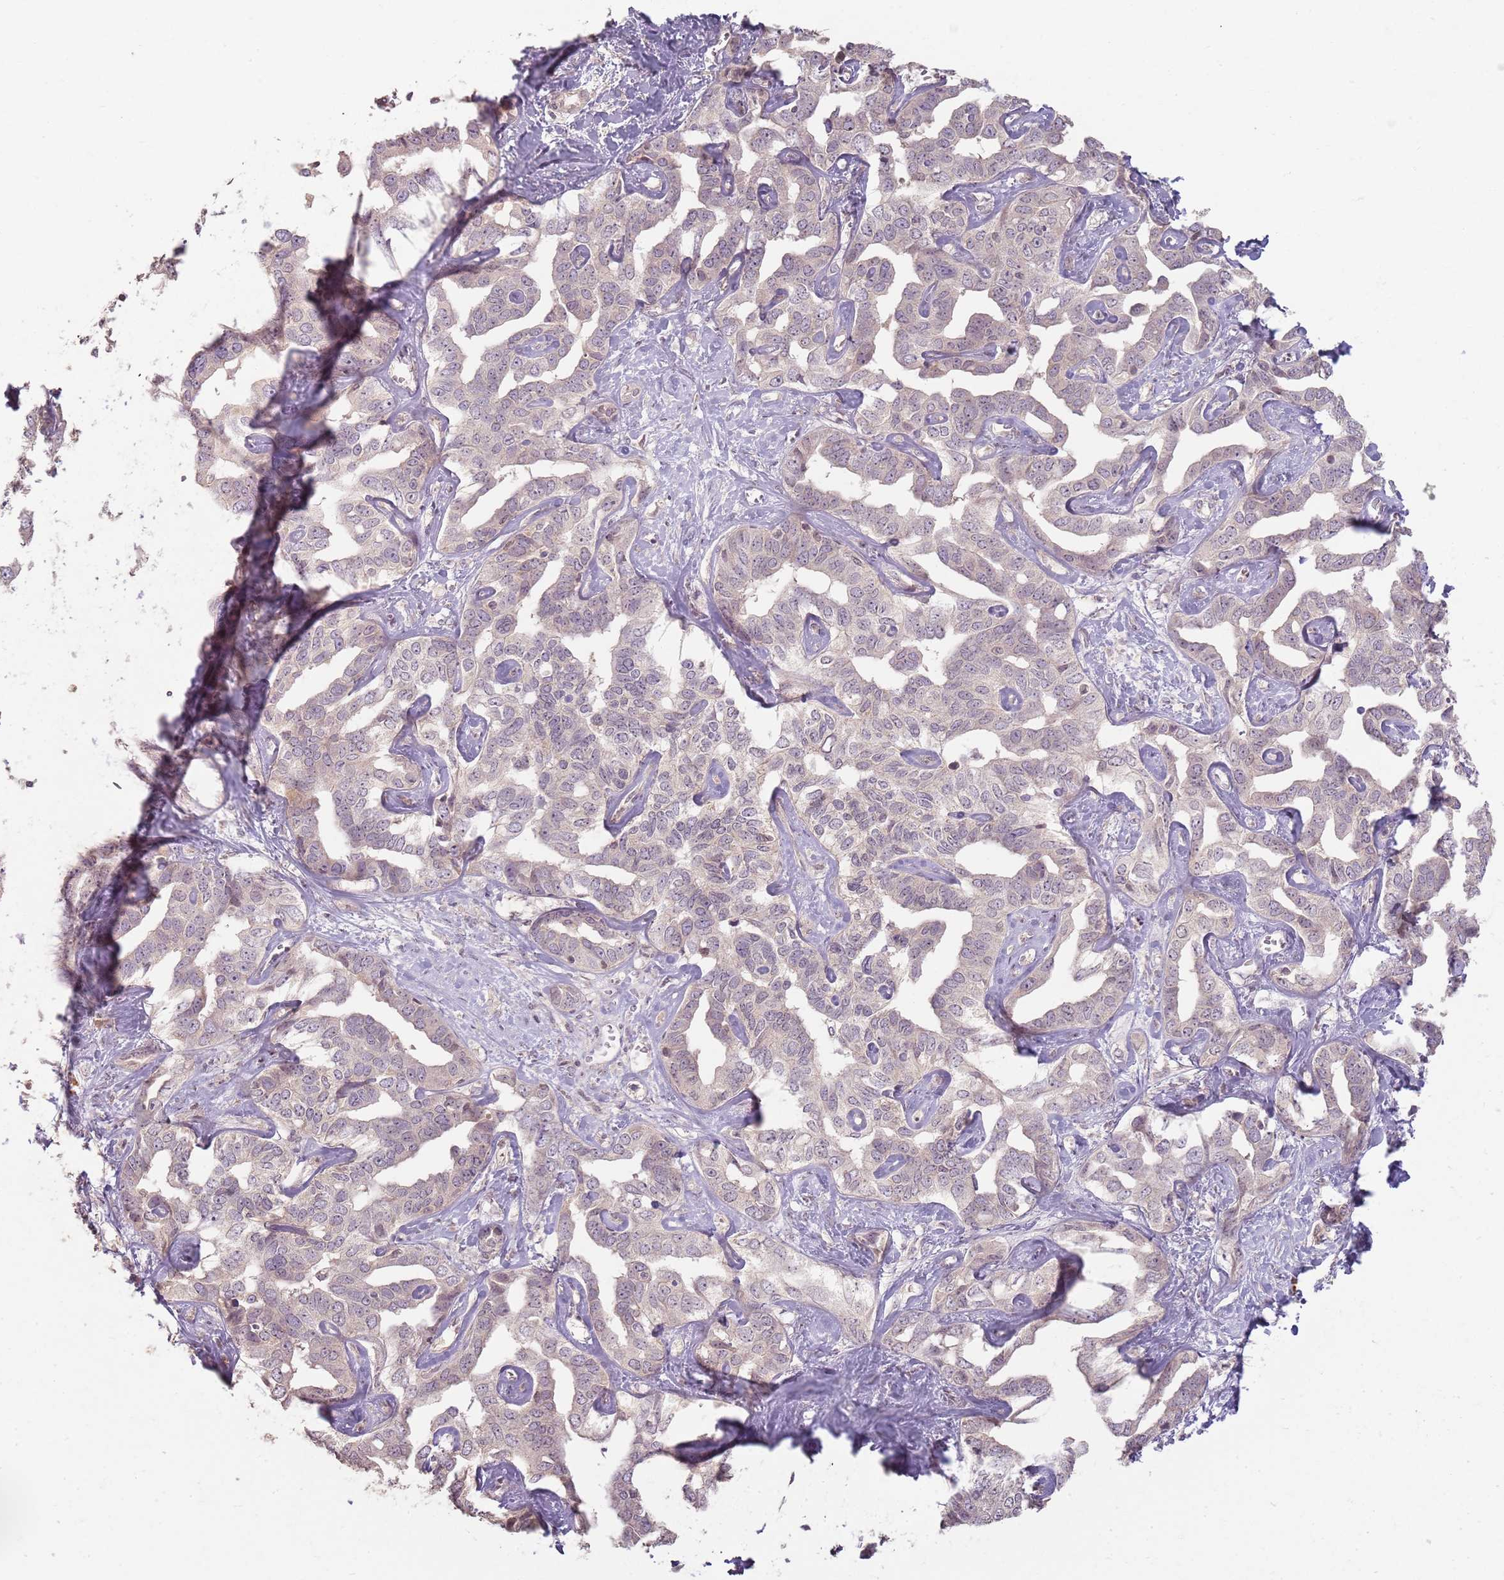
{"staining": {"intensity": "negative", "quantity": "none", "location": "none"}, "tissue": "liver cancer", "cell_type": "Tumor cells", "image_type": "cancer", "snomed": [{"axis": "morphology", "description": "Cholangiocarcinoma"}, {"axis": "topography", "description": "Liver"}], "caption": "Liver cancer stained for a protein using immunohistochemistry (IHC) reveals no expression tumor cells.", "gene": "CCDC168", "patient": {"sex": "male", "age": 59}}